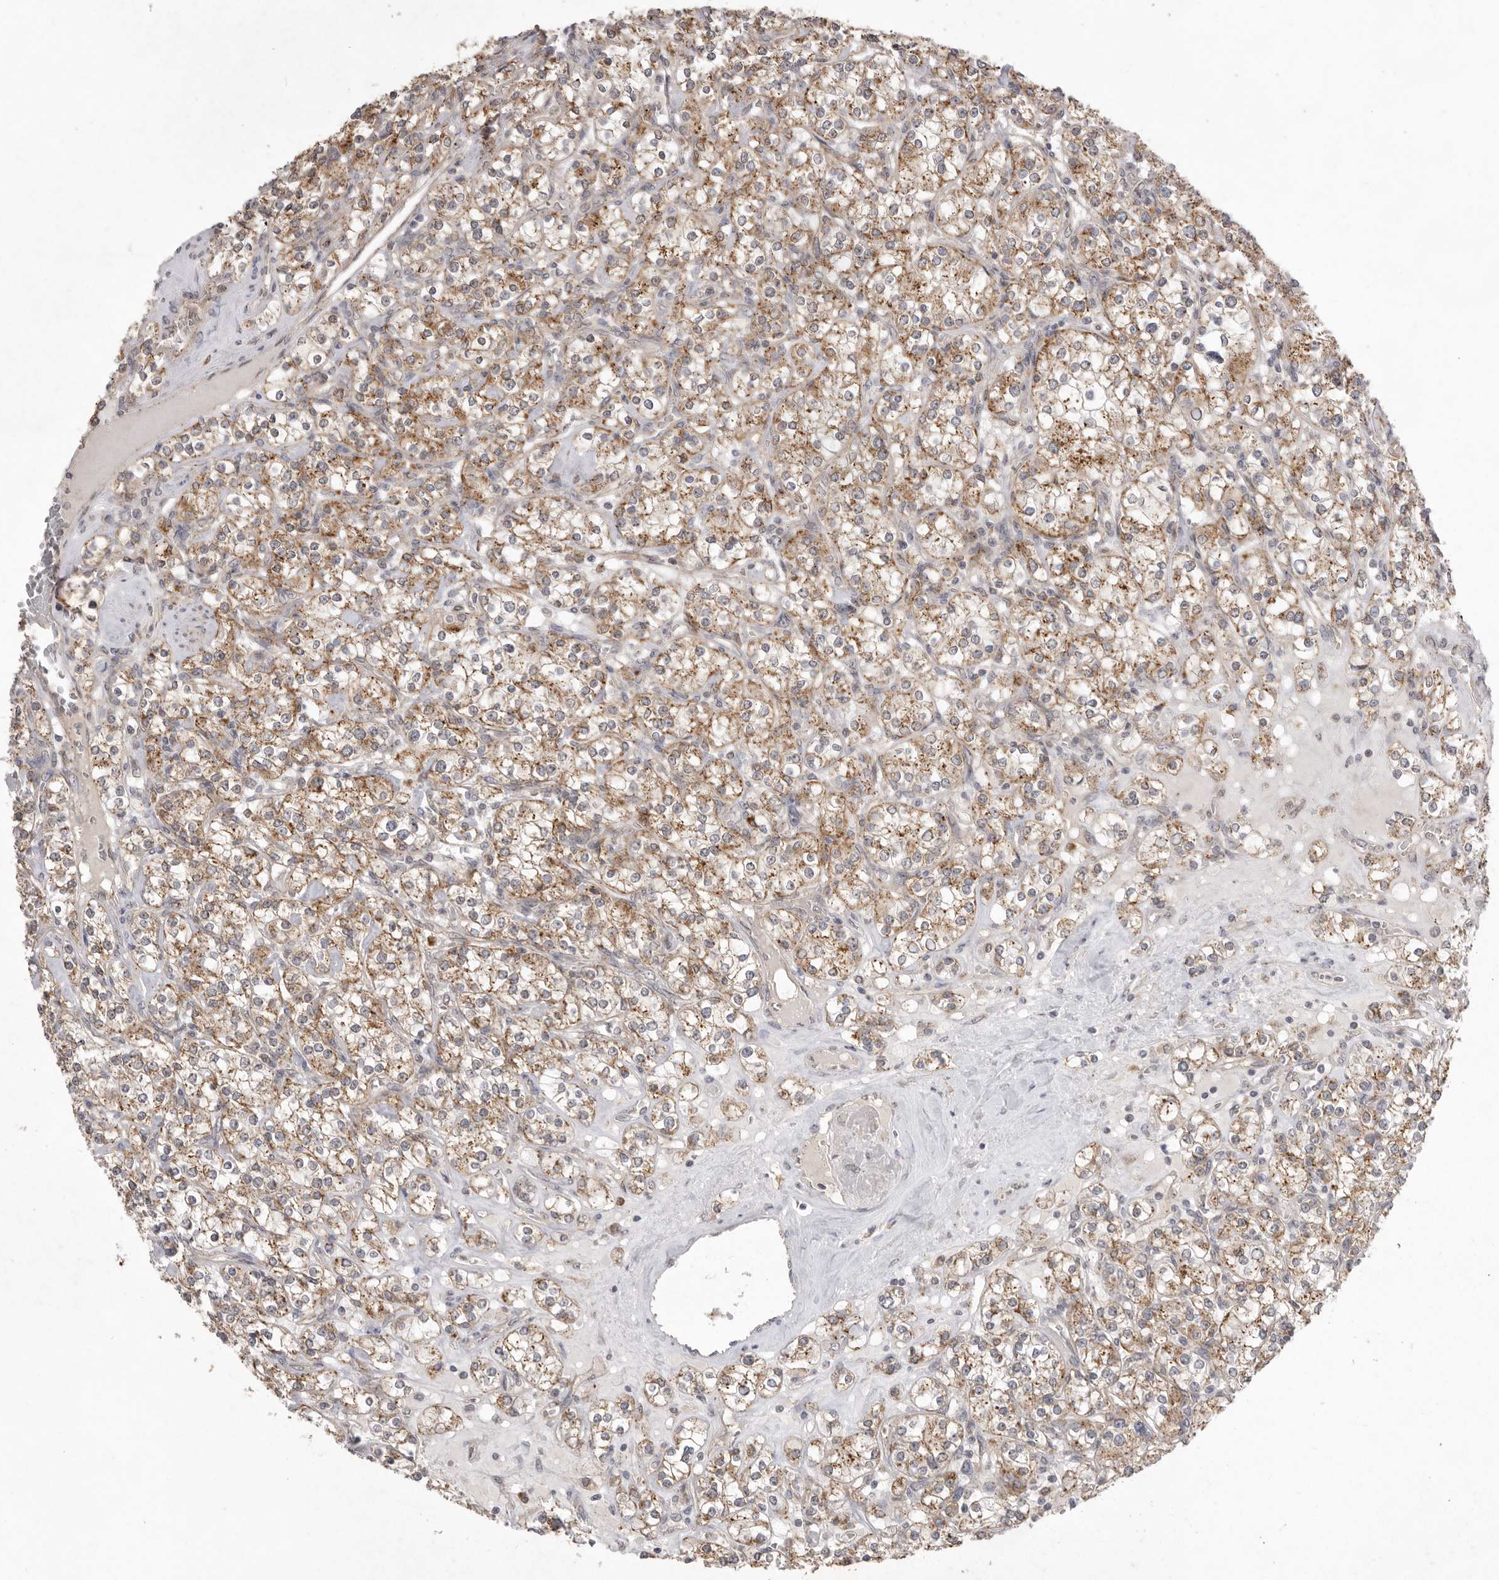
{"staining": {"intensity": "moderate", "quantity": ">75%", "location": "cytoplasmic/membranous"}, "tissue": "renal cancer", "cell_type": "Tumor cells", "image_type": "cancer", "snomed": [{"axis": "morphology", "description": "Adenocarcinoma, NOS"}, {"axis": "topography", "description": "Kidney"}], "caption": "Protein expression analysis of renal adenocarcinoma reveals moderate cytoplasmic/membranous expression in approximately >75% of tumor cells.", "gene": "TLR3", "patient": {"sex": "male", "age": 77}}